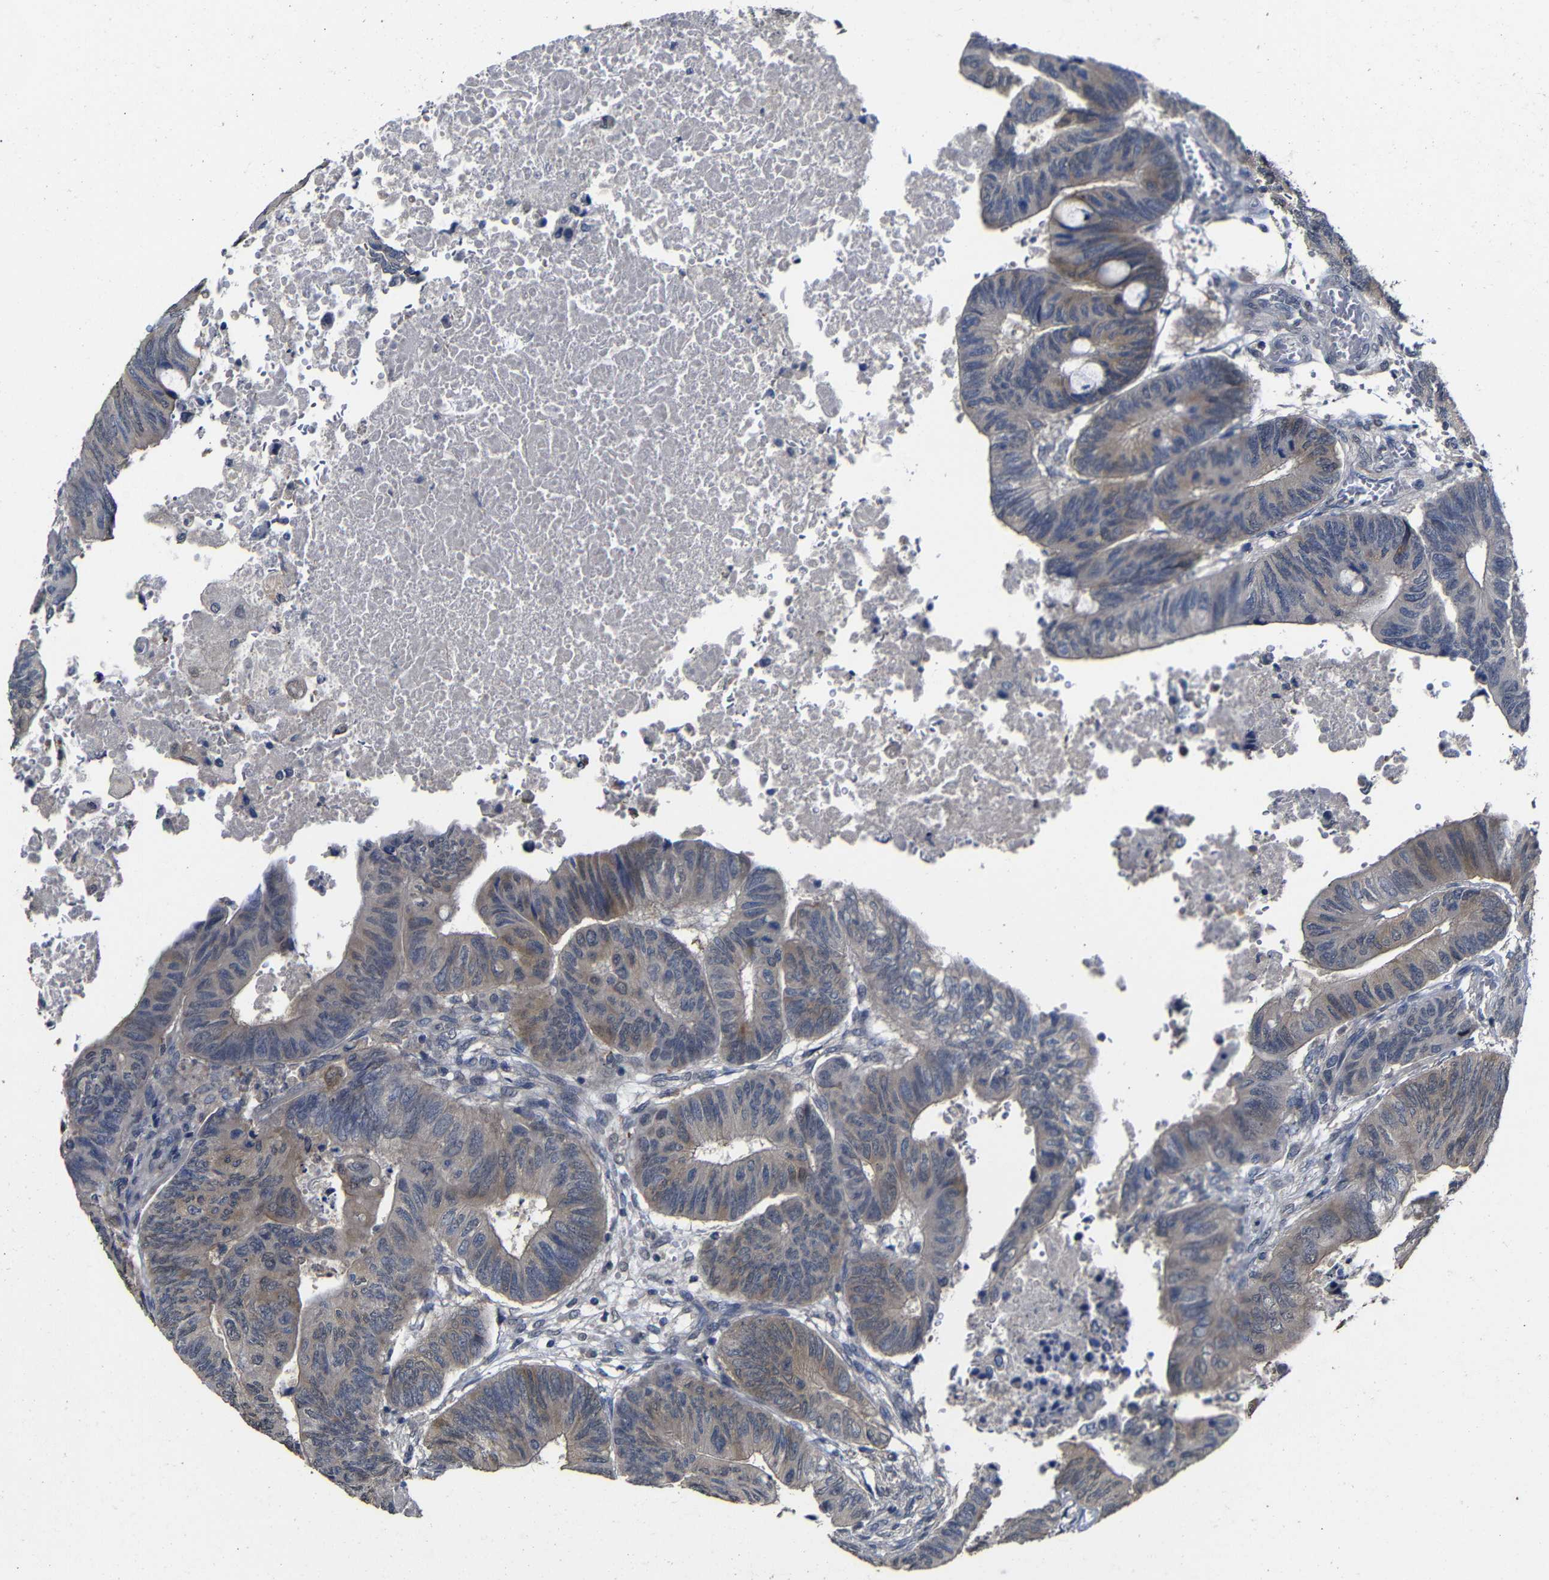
{"staining": {"intensity": "weak", "quantity": "25%-75%", "location": "cytoplasmic/membranous"}, "tissue": "colorectal cancer", "cell_type": "Tumor cells", "image_type": "cancer", "snomed": [{"axis": "morphology", "description": "Normal tissue, NOS"}, {"axis": "morphology", "description": "Adenocarcinoma, NOS"}, {"axis": "topography", "description": "Rectum"}, {"axis": "topography", "description": "Peripheral nerve tissue"}], "caption": "Brown immunohistochemical staining in adenocarcinoma (colorectal) exhibits weak cytoplasmic/membranous positivity in approximately 25%-75% of tumor cells.", "gene": "ATG12", "patient": {"sex": "male", "age": 92}}